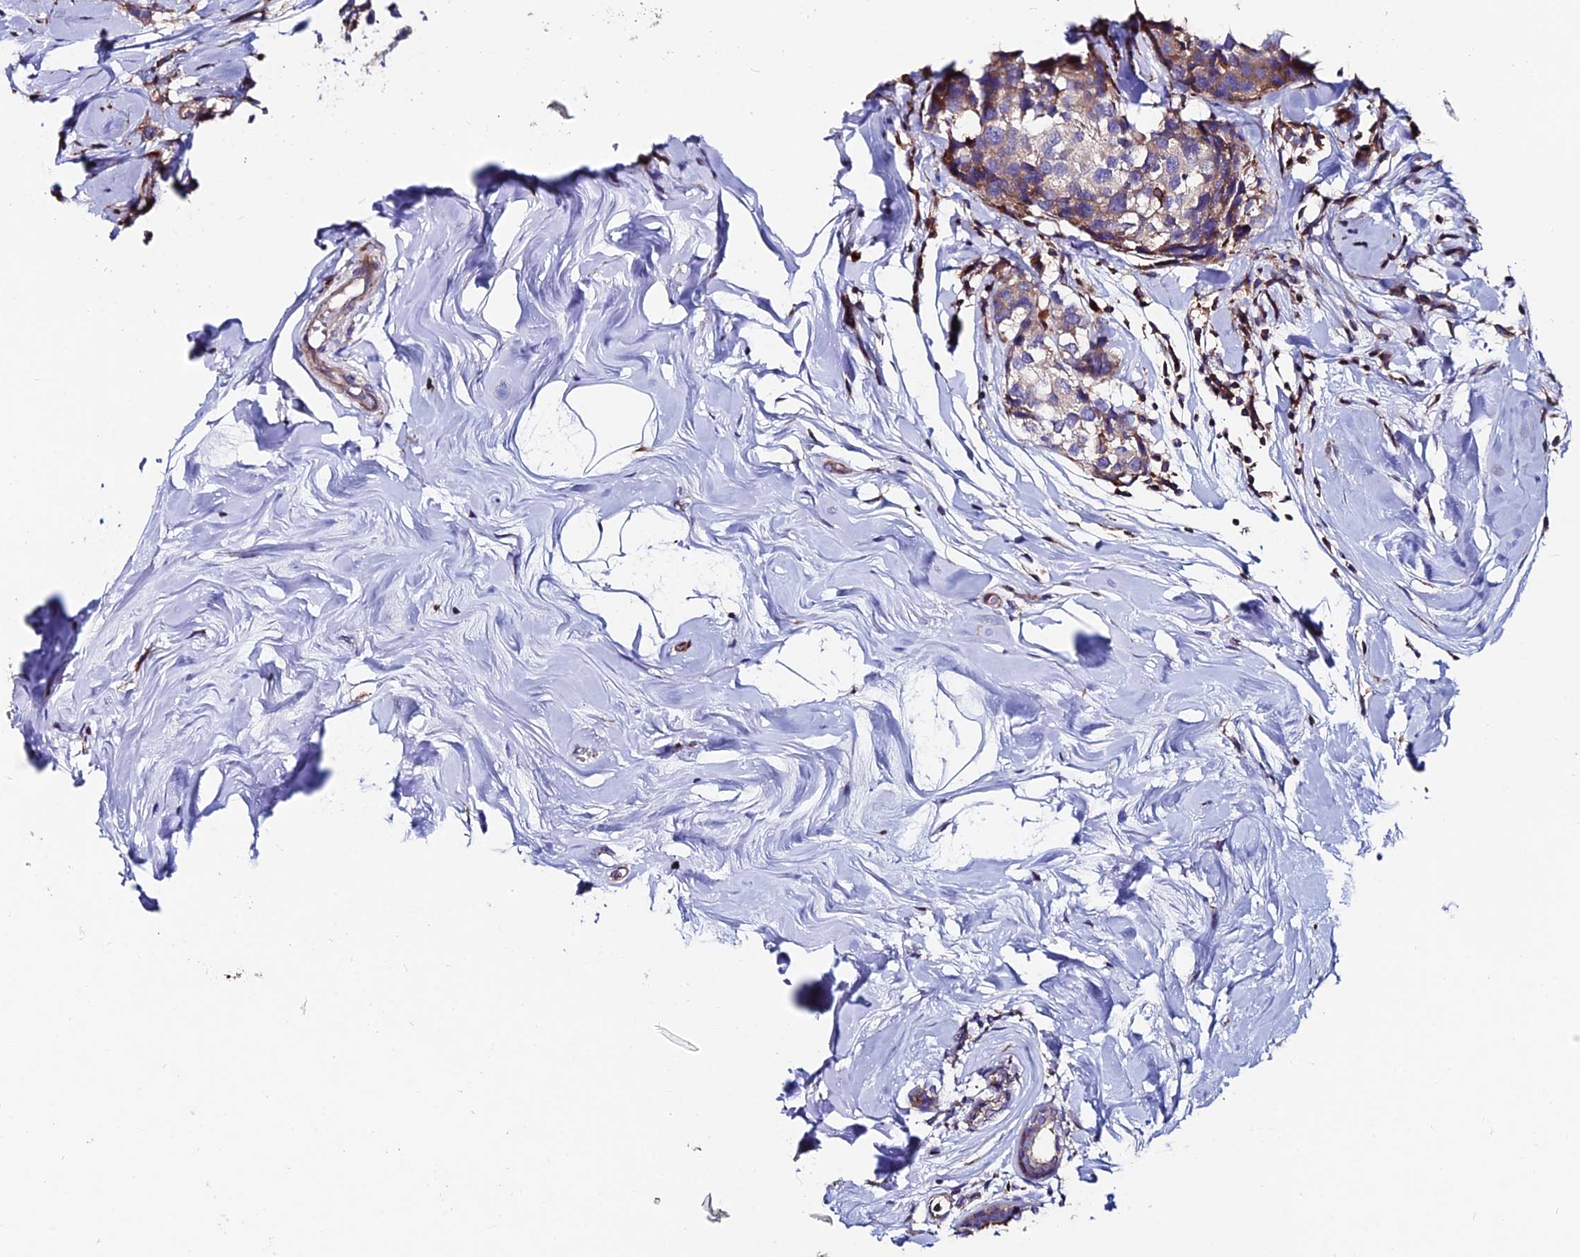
{"staining": {"intensity": "weak", "quantity": "<25%", "location": "cytoplasmic/membranous"}, "tissue": "breast cancer", "cell_type": "Tumor cells", "image_type": "cancer", "snomed": [{"axis": "morphology", "description": "Lobular carcinoma"}, {"axis": "topography", "description": "Breast"}], "caption": "This is an immunohistochemistry image of human breast lobular carcinoma. There is no positivity in tumor cells.", "gene": "EIF3K", "patient": {"sex": "female", "age": 59}}